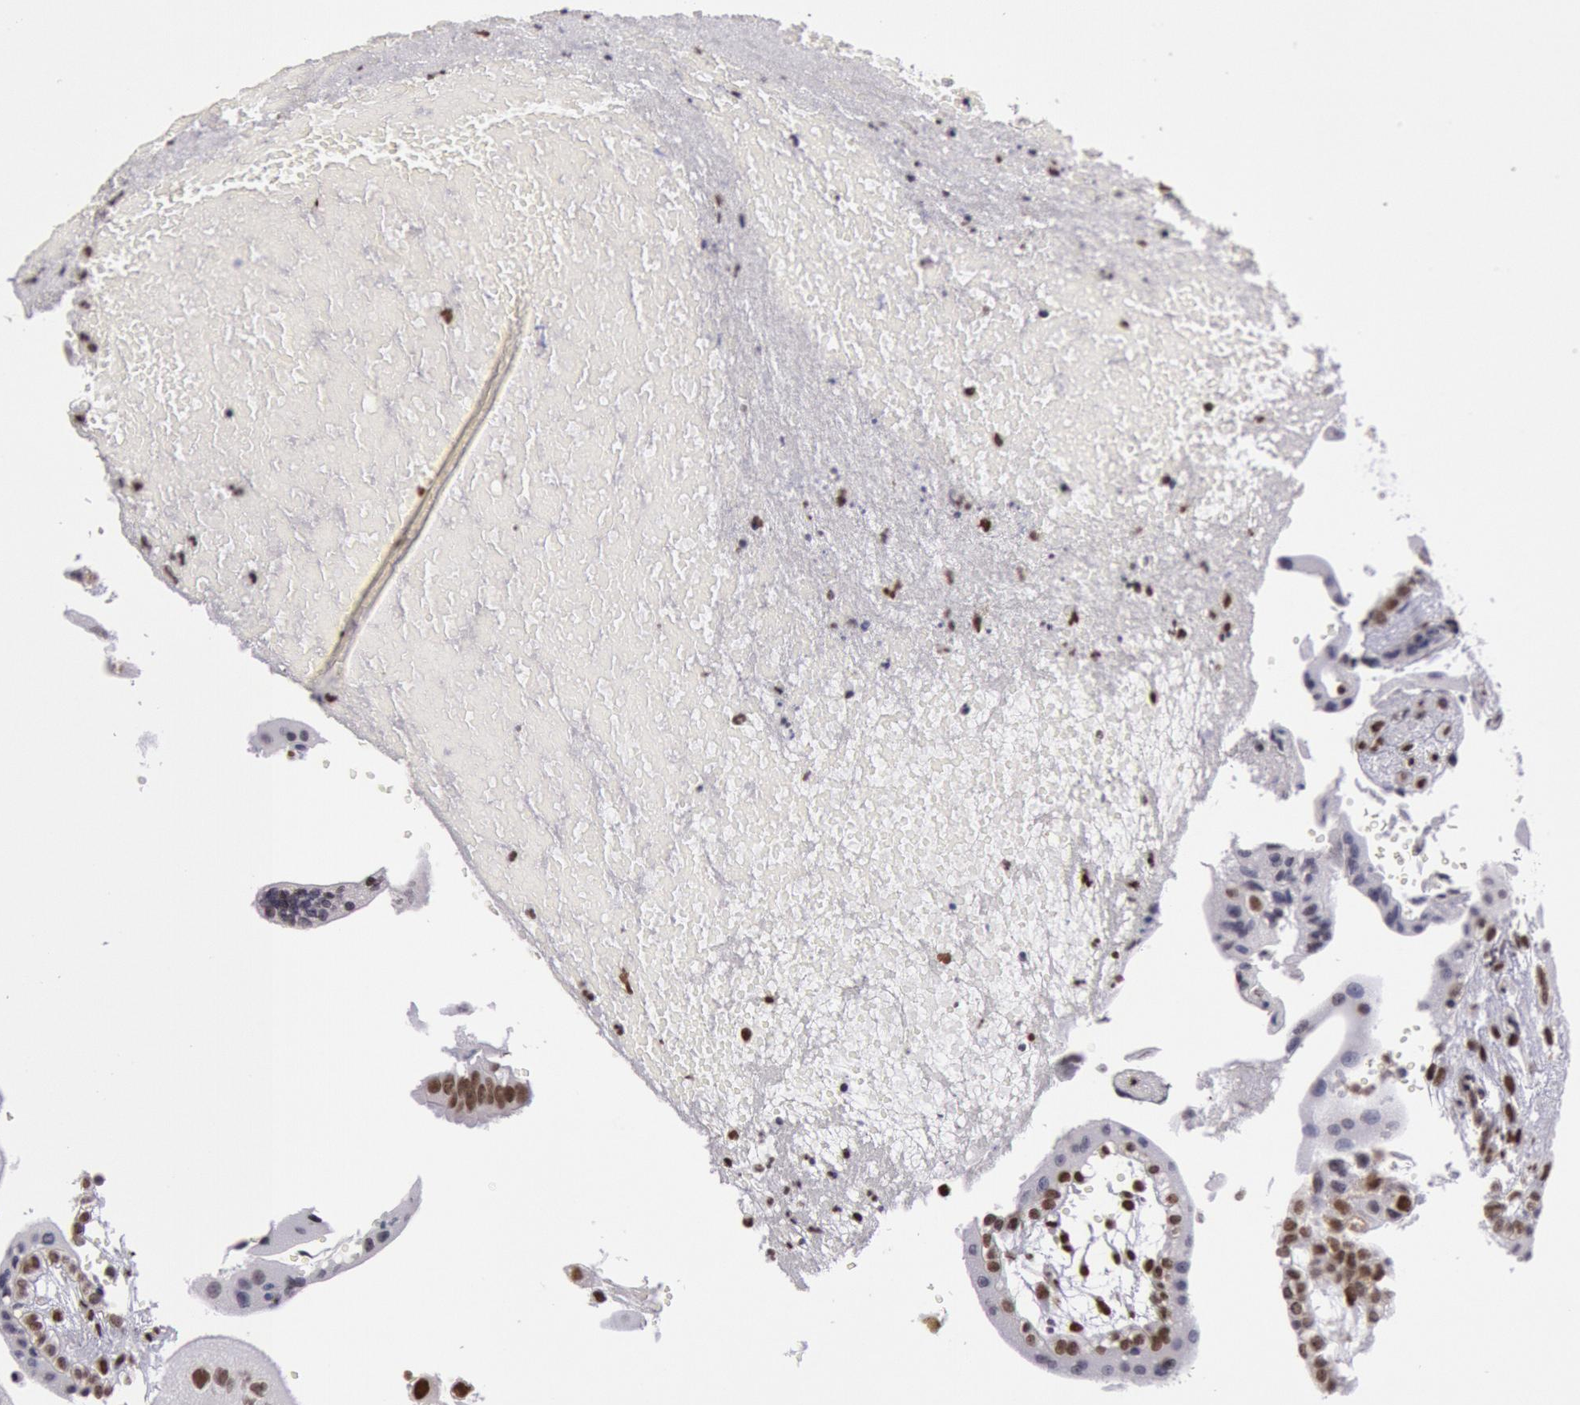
{"staining": {"intensity": "strong", "quantity": ">75%", "location": "nuclear"}, "tissue": "placenta", "cell_type": "Decidual cells", "image_type": "normal", "snomed": [{"axis": "morphology", "description": "Normal tissue, NOS"}, {"axis": "topography", "description": "Placenta"}], "caption": "Brown immunohistochemical staining in normal human placenta reveals strong nuclear staining in about >75% of decidual cells. Immunohistochemistry stains the protein of interest in brown and the nuclei are stained blue.", "gene": "NKAP", "patient": {"sex": "female", "age": 34}}